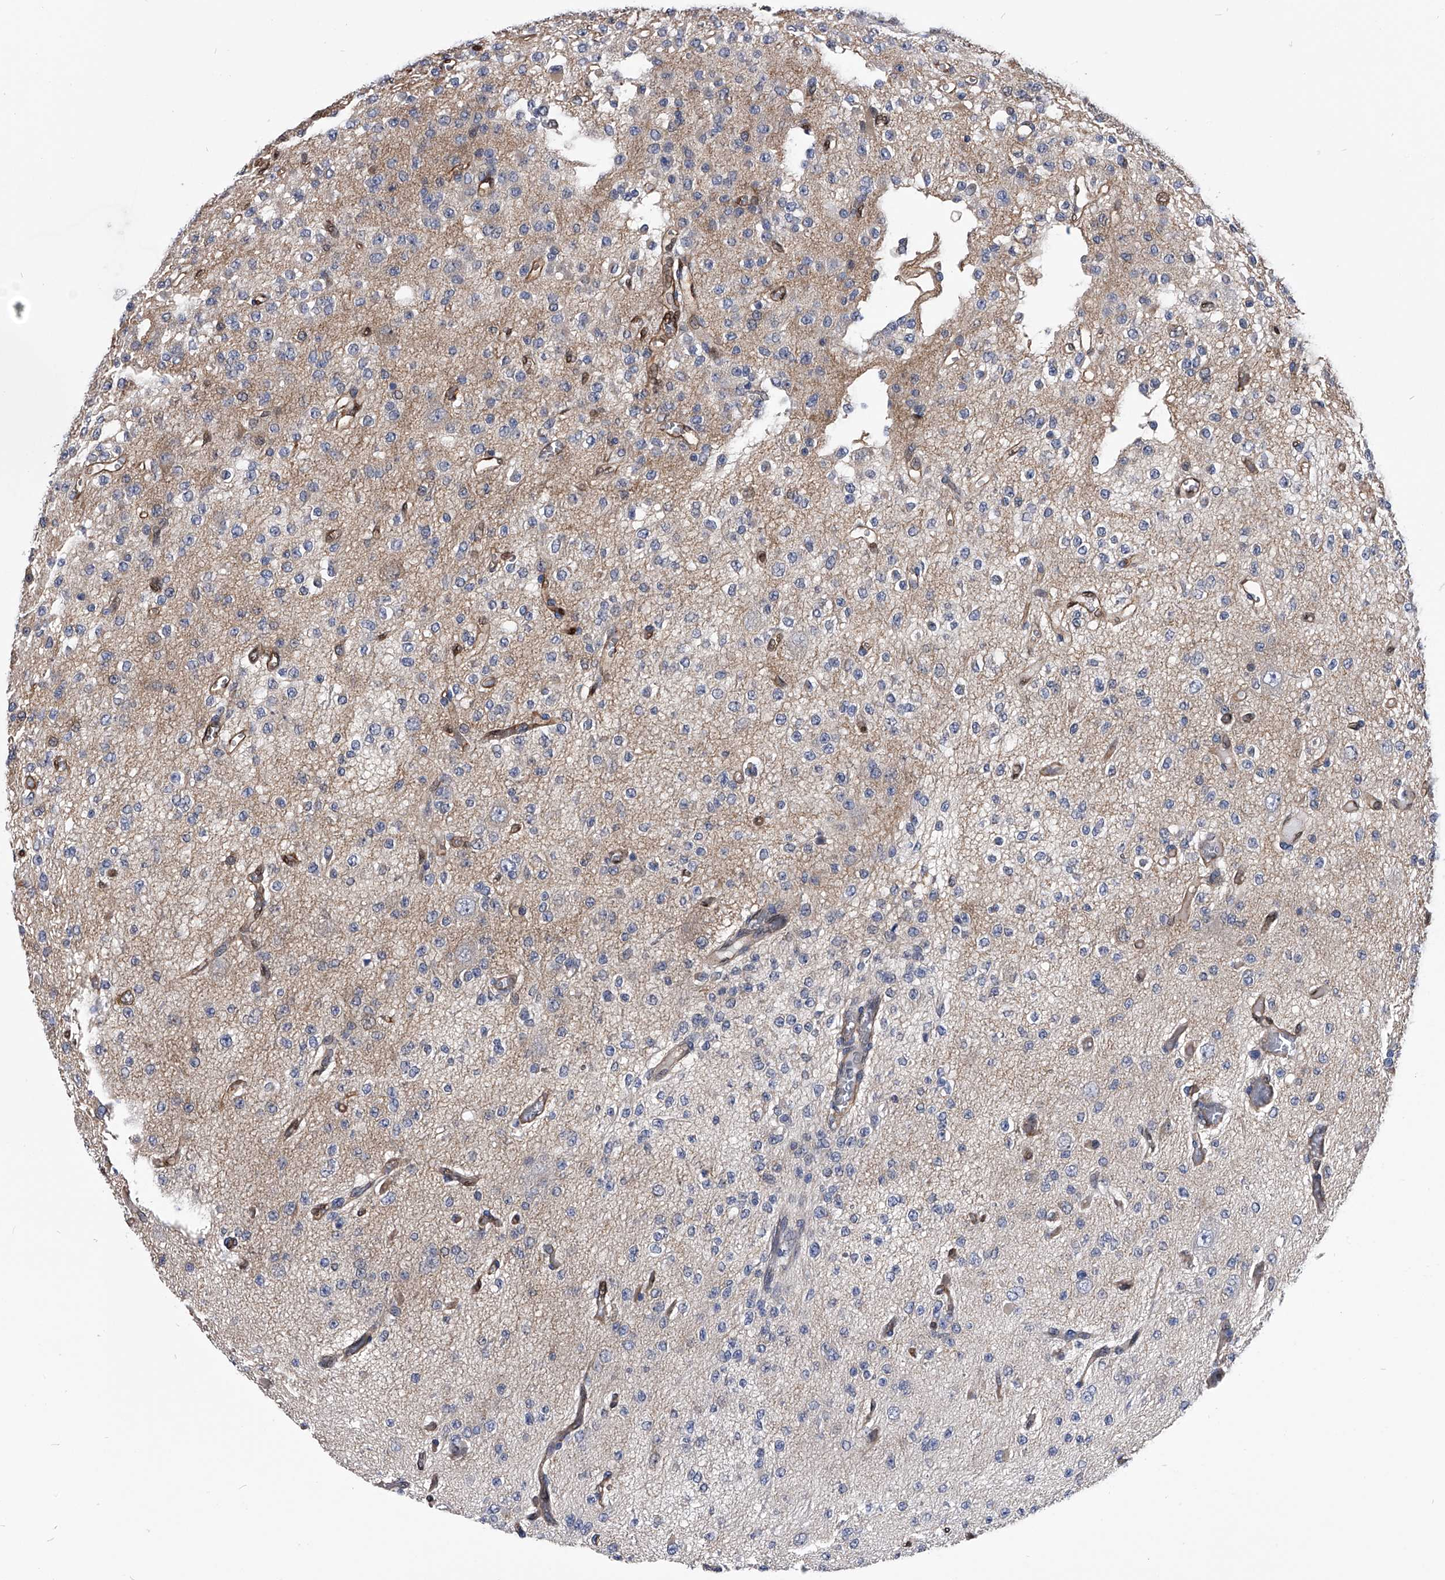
{"staining": {"intensity": "negative", "quantity": "none", "location": "none"}, "tissue": "glioma", "cell_type": "Tumor cells", "image_type": "cancer", "snomed": [{"axis": "morphology", "description": "Glioma, malignant, Low grade"}, {"axis": "topography", "description": "Brain"}], "caption": "Immunohistochemical staining of human glioma exhibits no significant expression in tumor cells.", "gene": "PDXK", "patient": {"sex": "male", "age": 38}}